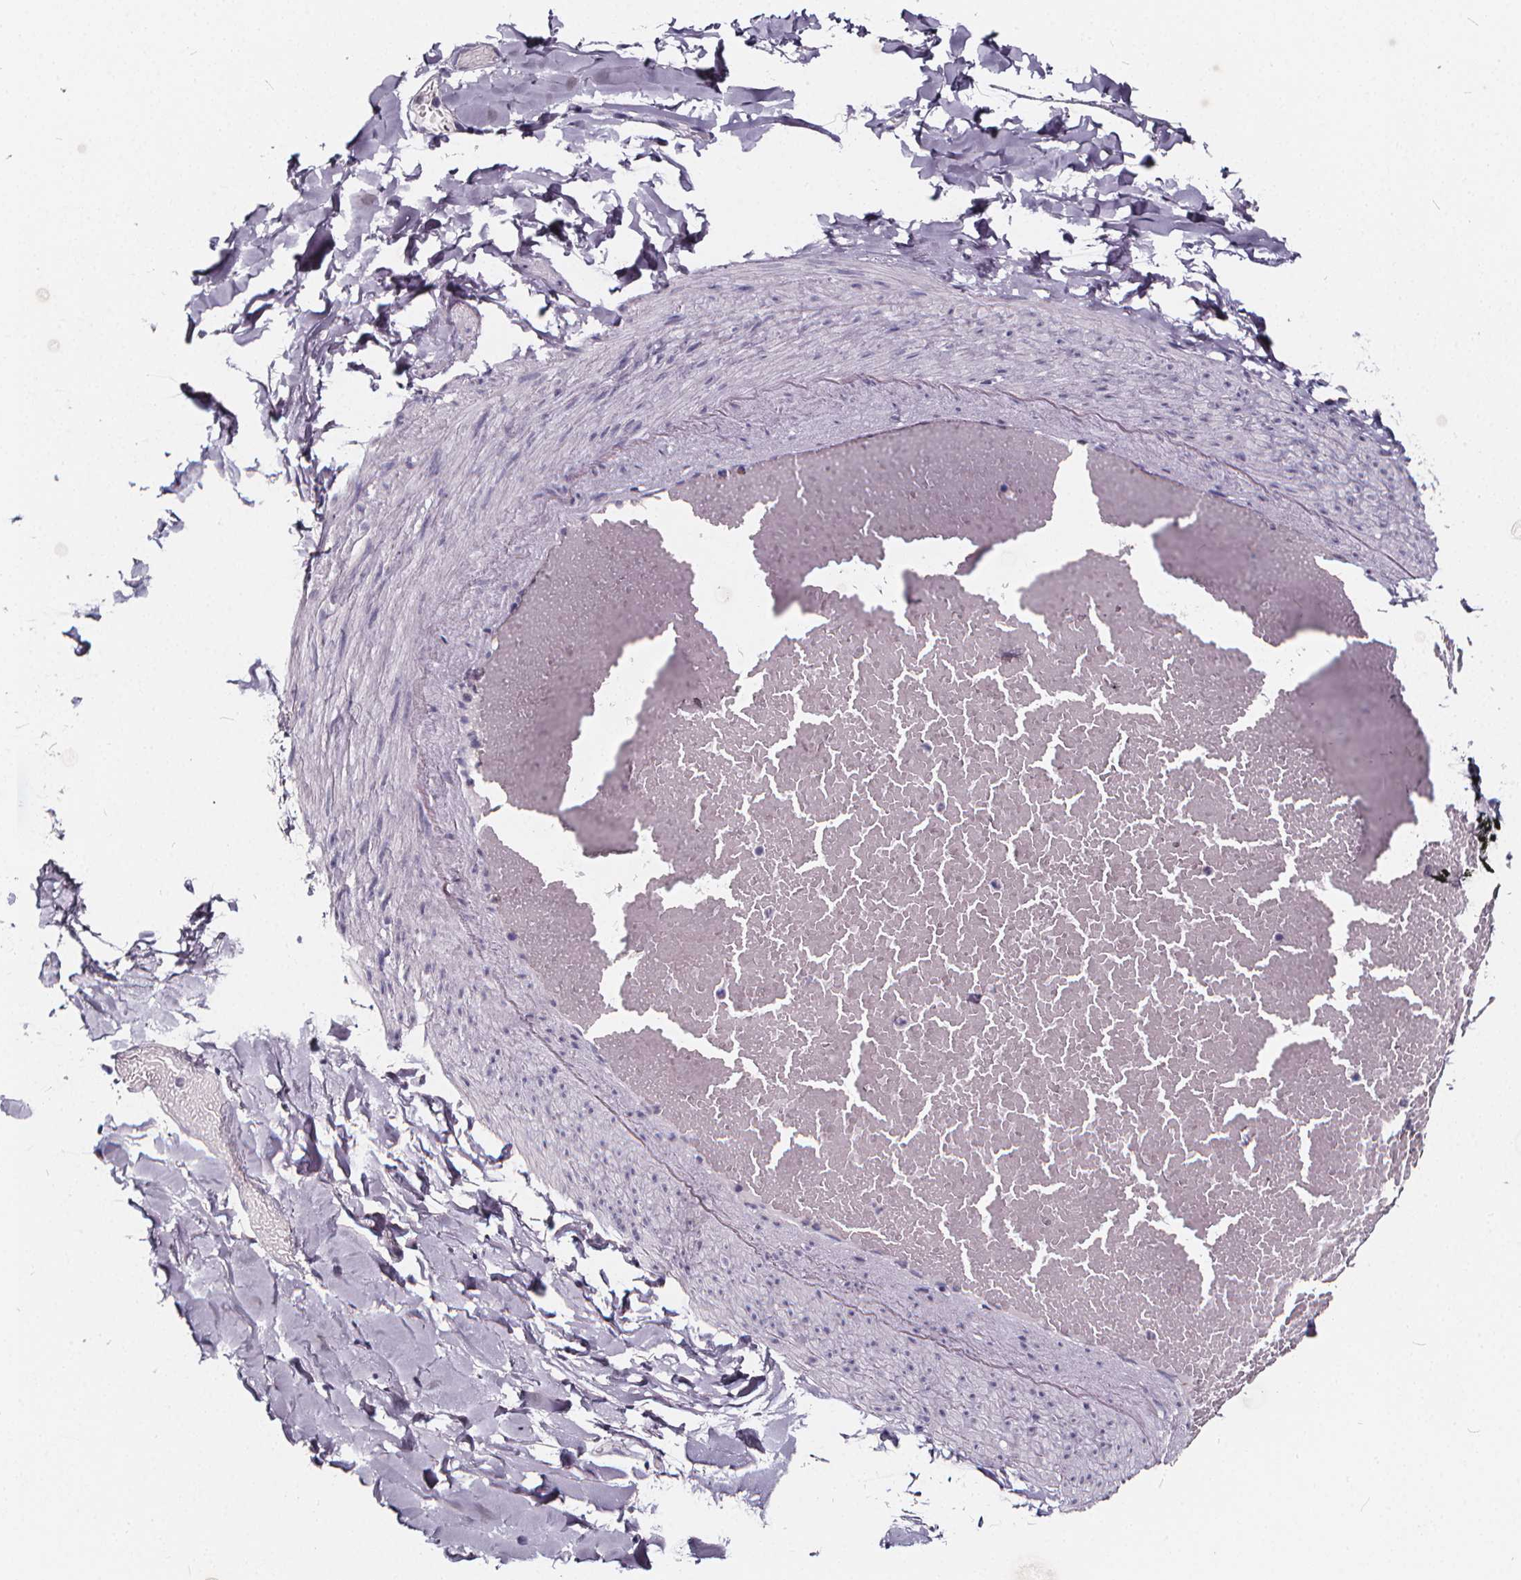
{"staining": {"intensity": "negative", "quantity": "none", "location": "none"}, "tissue": "adipose tissue", "cell_type": "Adipocytes", "image_type": "normal", "snomed": [{"axis": "morphology", "description": "Normal tissue, NOS"}, {"axis": "topography", "description": "Gallbladder"}, {"axis": "topography", "description": "Peripheral nerve tissue"}], "caption": "Adipose tissue stained for a protein using immunohistochemistry shows no staining adipocytes.", "gene": "SPEF2", "patient": {"sex": "female", "age": 45}}